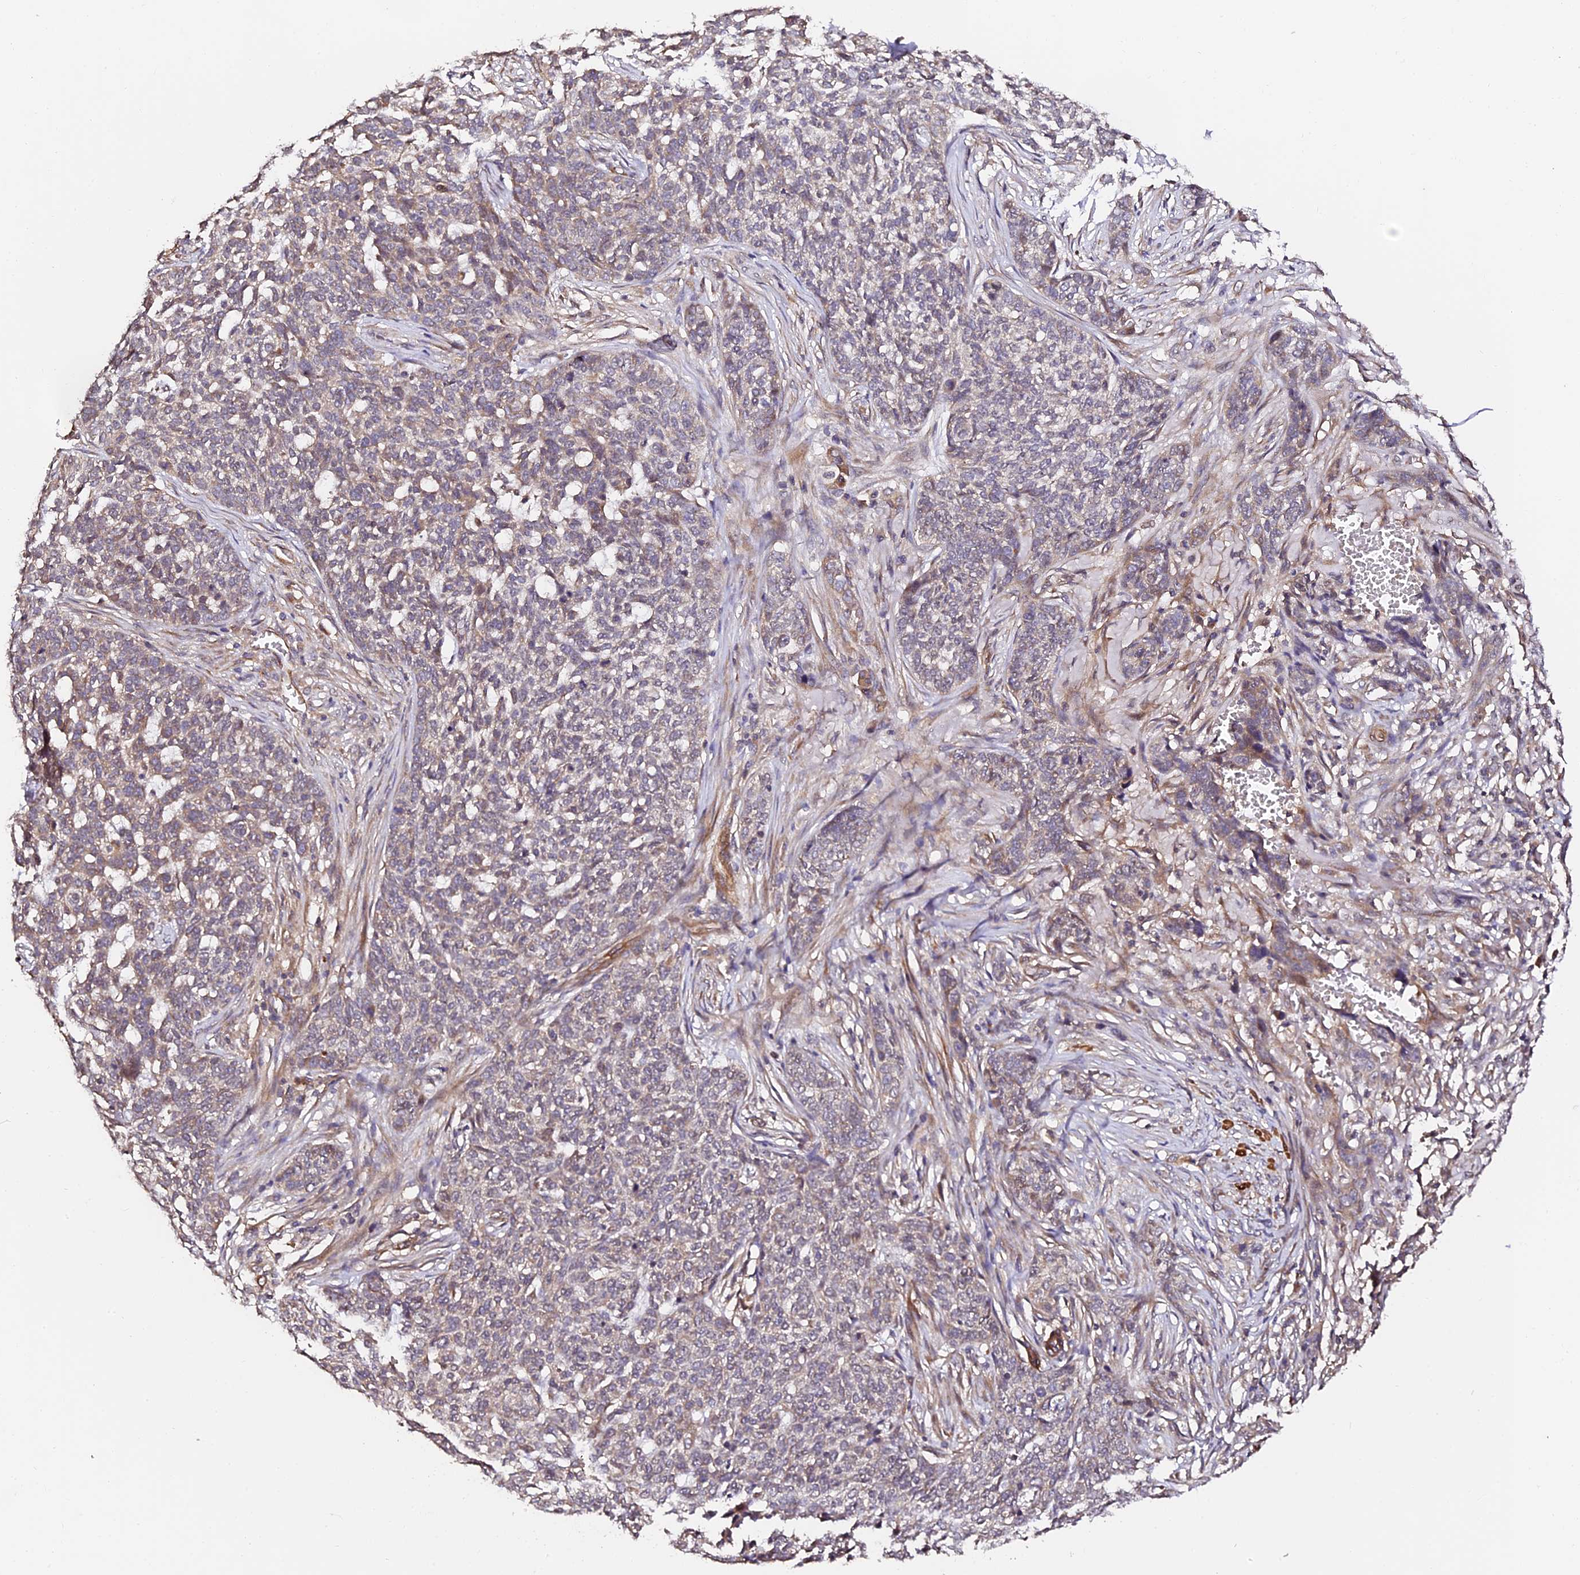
{"staining": {"intensity": "weak", "quantity": "<25%", "location": "cytoplasmic/membranous"}, "tissue": "skin cancer", "cell_type": "Tumor cells", "image_type": "cancer", "snomed": [{"axis": "morphology", "description": "Basal cell carcinoma"}, {"axis": "topography", "description": "Skin"}], "caption": "Immunohistochemistry (IHC) histopathology image of neoplastic tissue: human skin basal cell carcinoma stained with DAB demonstrates no significant protein expression in tumor cells.", "gene": "TDO2", "patient": {"sex": "male", "age": 85}}